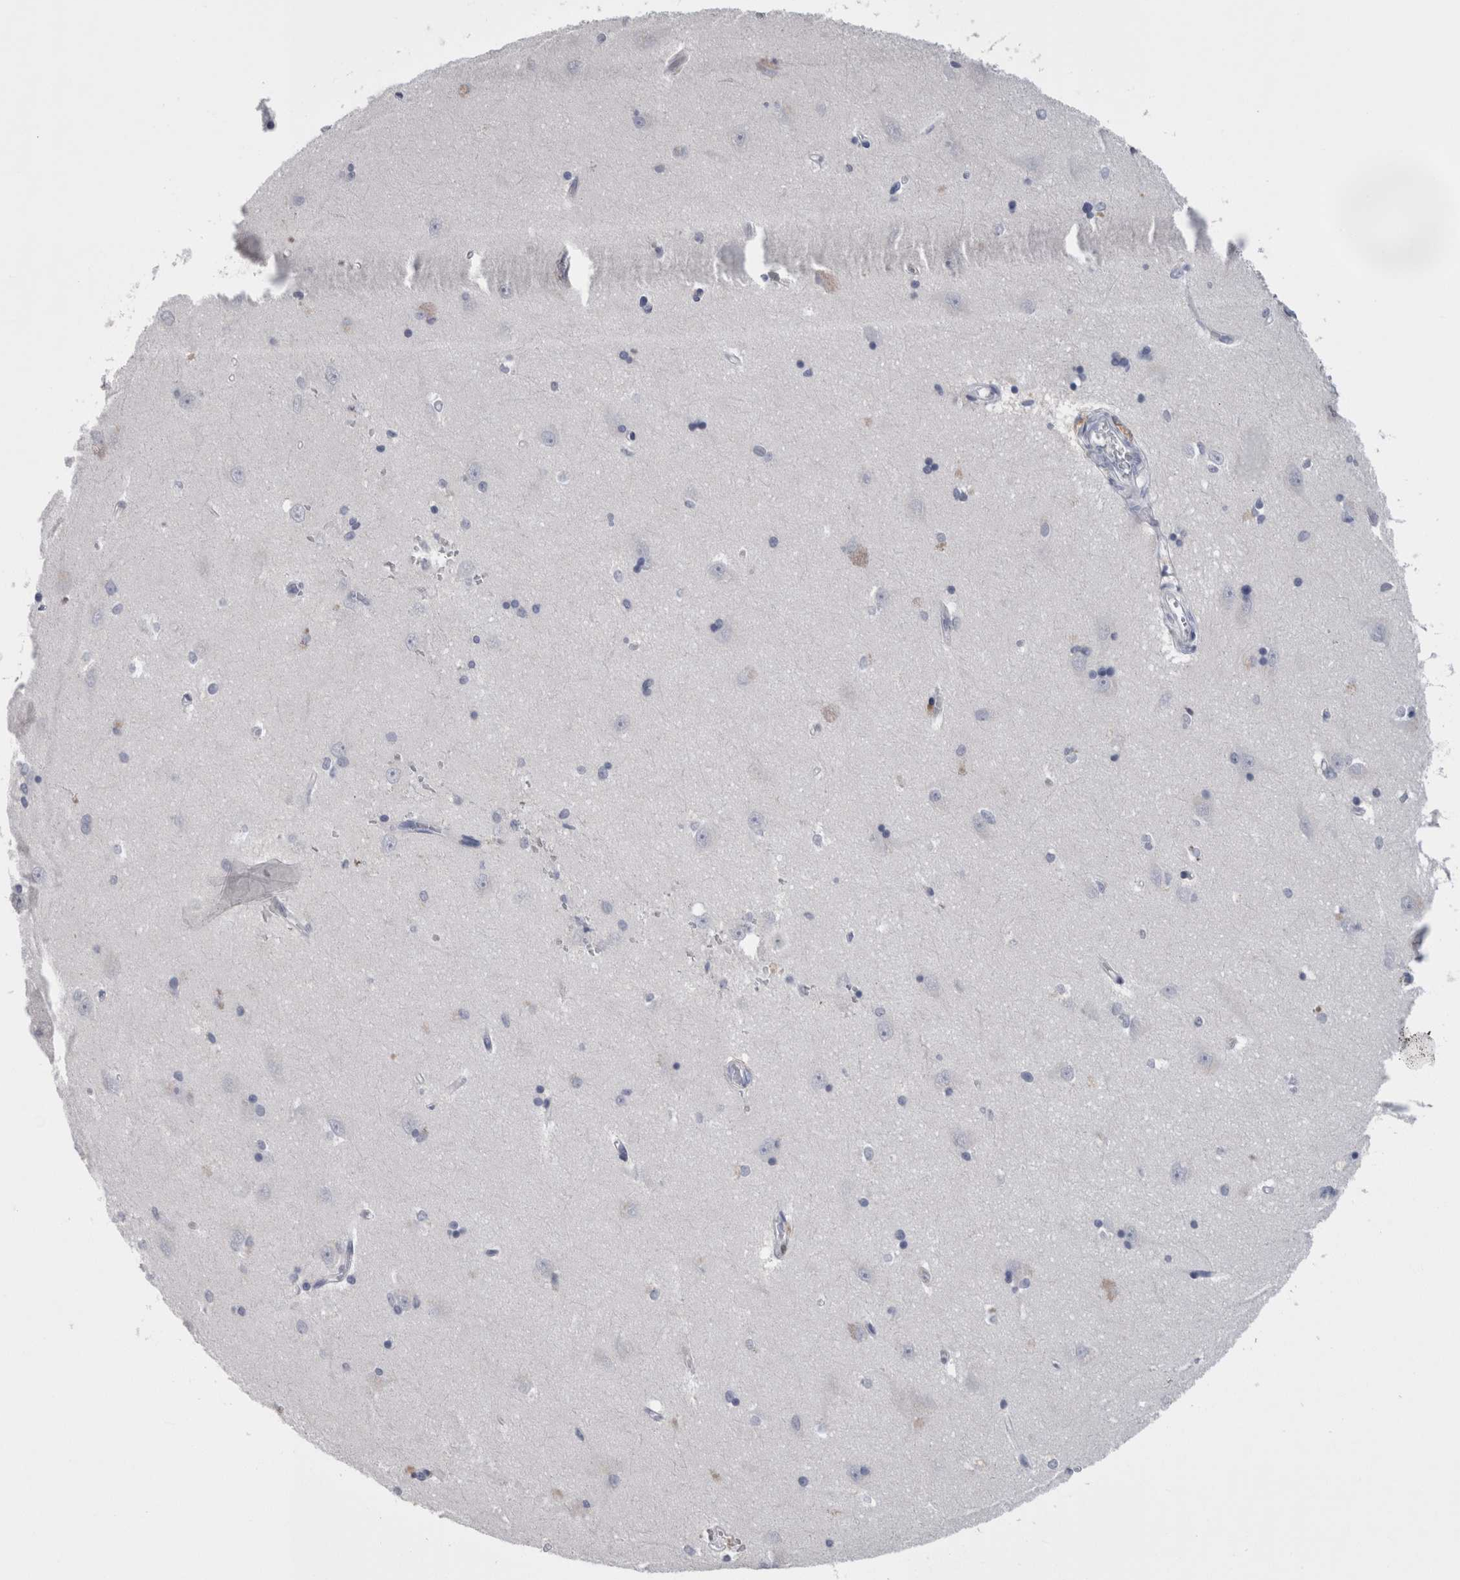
{"staining": {"intensity": "negative", "quantity": "none", "location": "none"}, "tissue": "hippocampus", "cell_type": "Glial cells", "image_type": "normal", "snomed": [{"axis": "morphology", "description": "Normal tissue, NOS"}, {"axis": "topography", "description": "Hippocampus"}], "caption": "A high-resolution photomicrograph shows IHC staining of benign hippocampus, which shows no significant positivity in glial cells.", "gene": "CA8", "patient": {"sex": "male", "age": 45}}